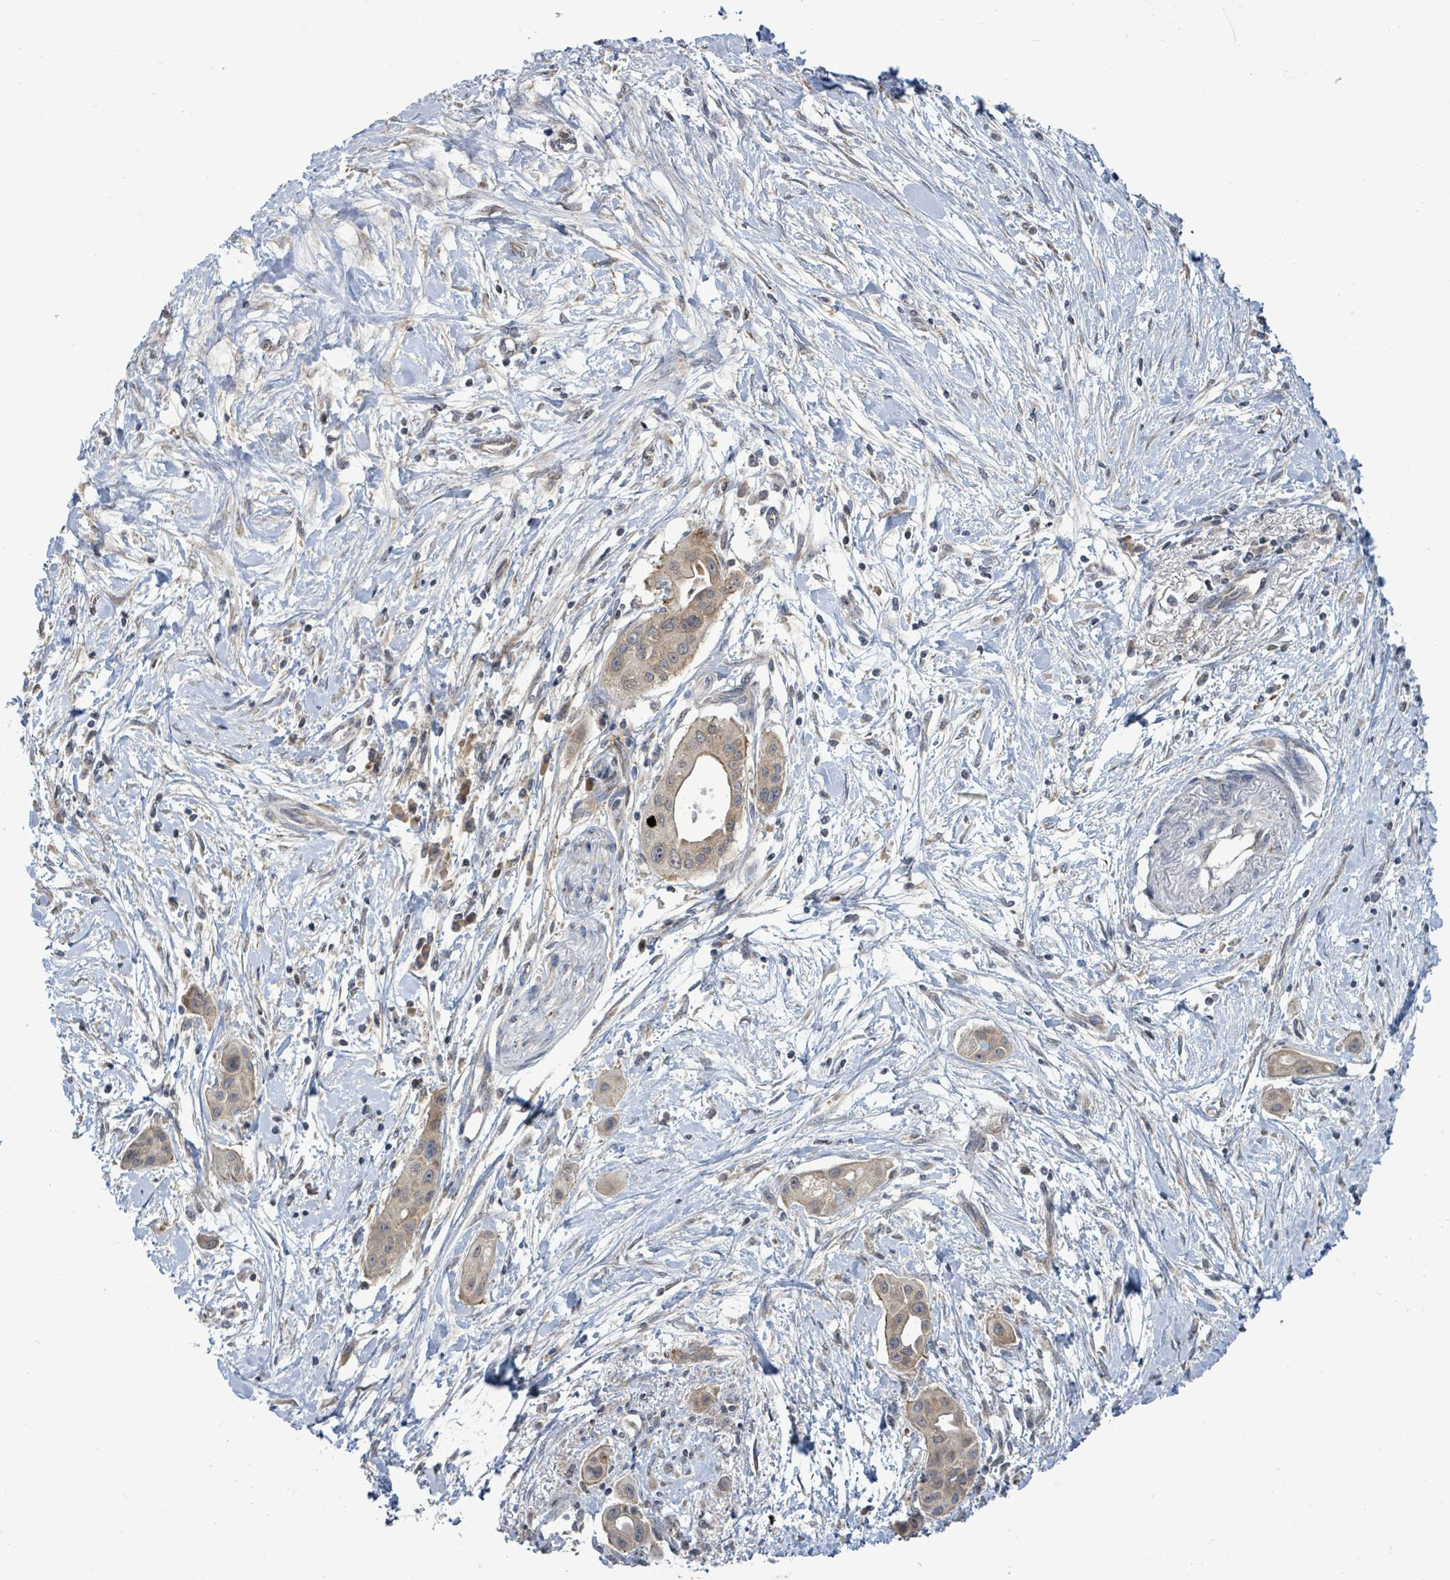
{"staining": {"intensity": "moderate", "quantity": ">75%", "location": "cytoplasmic/membranous"}, "tissue": "pancreatic cancer", "cell_type": "Tumor cells", "image_type": "cancer", "snomed": [{"axis": "morphology", "description": "Adenocarcinoma, NOS"}, {"axis": "topography", "description": "Pancreas"}], "caption": "Human adenocarcinoma (pancreatic) stained for a protein (brown) shows moderate cytoplasmic/membranous positive staining in about >75% of tumor cells.", "gene": "COQ10B", "patient": {"sex": "male", "age": 68}}